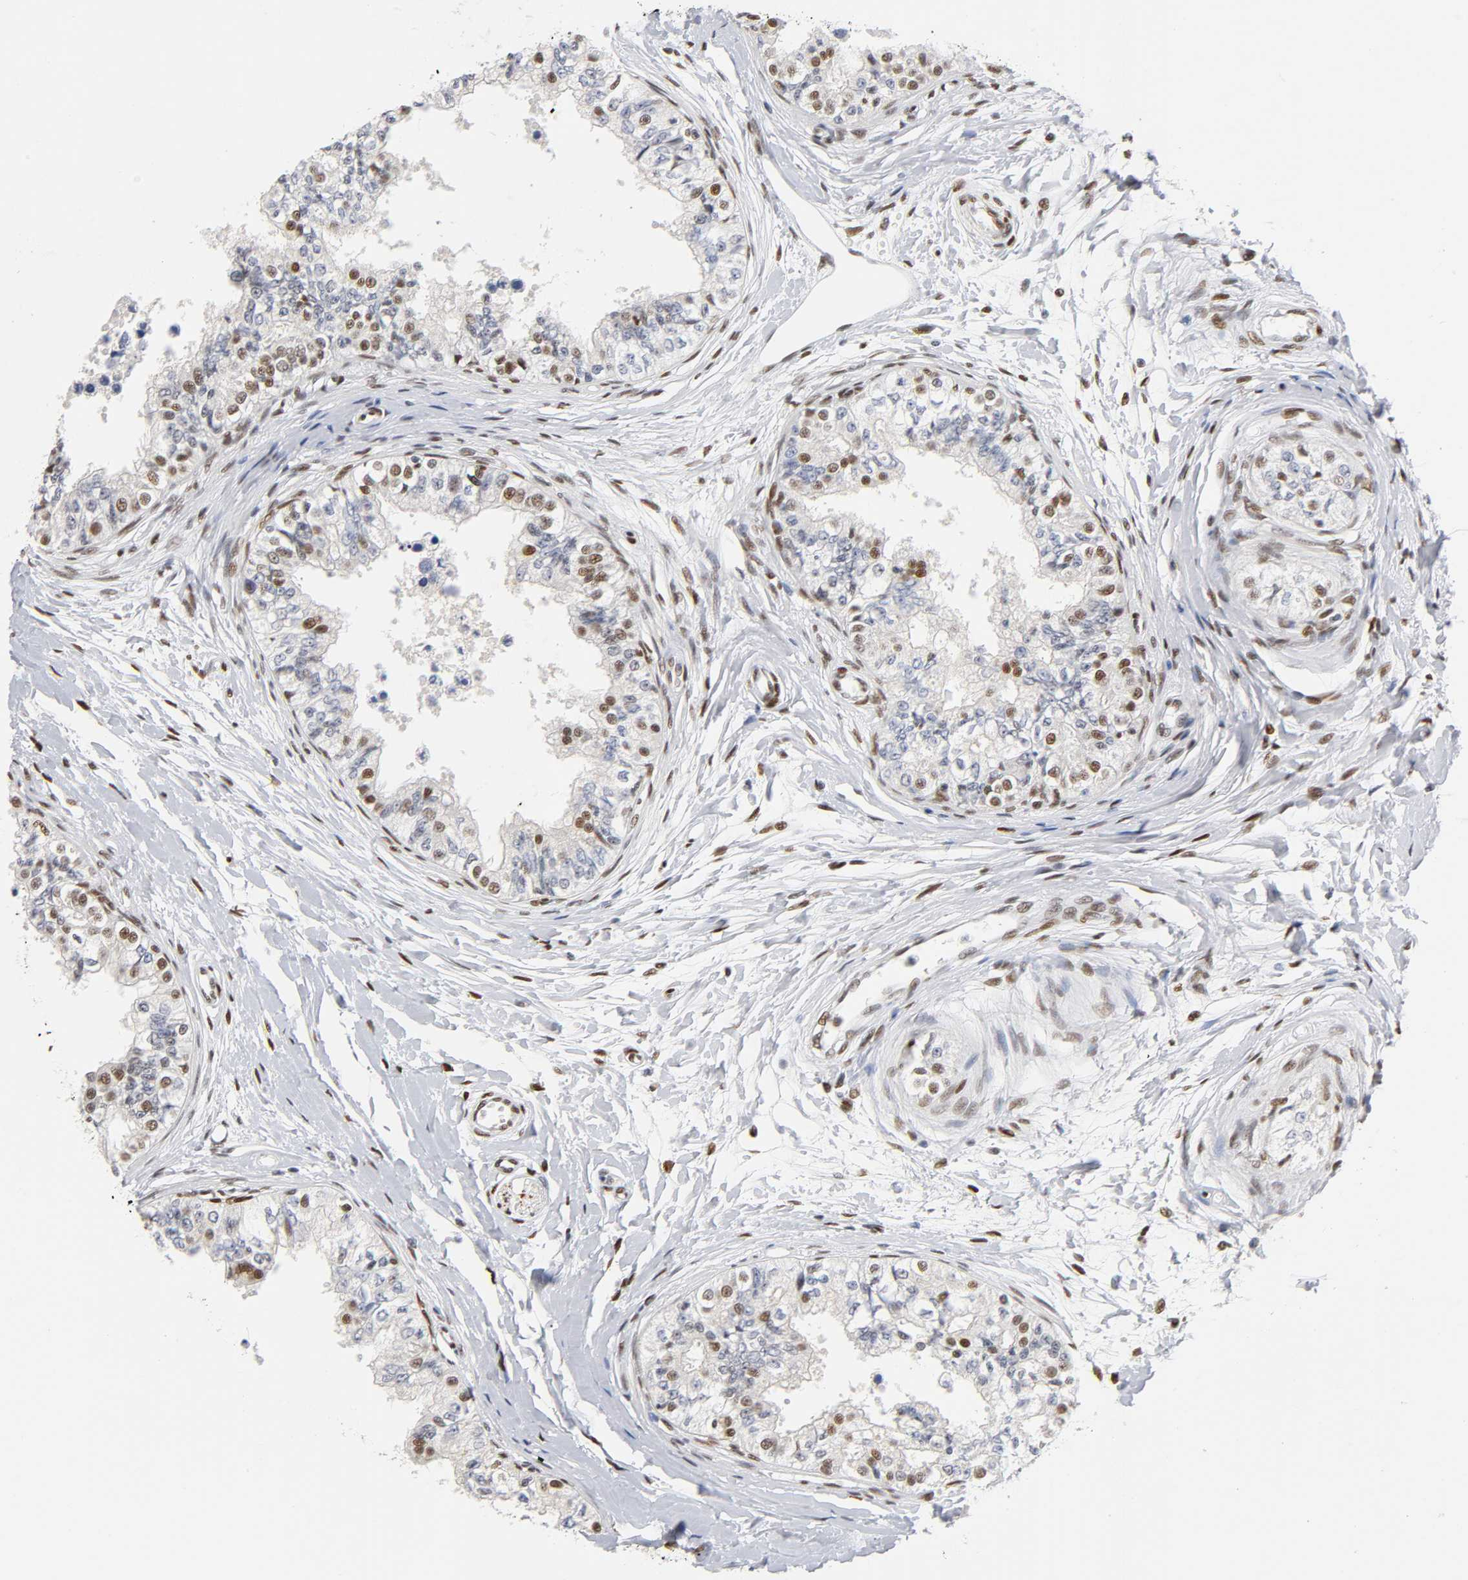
{"staining": {"intensity": "strong", "quantity": ">75%", "location": "nuclear"}, "tissue": "epididymis", "cell_type": "Glandular cells", "image_type": "normal", "snomed": [{"axis": "morphology", "description": "Normal tissue, NOS"}, {"axis": "morphology", "description": "Adenocarcinoma, metastatic, NOS"}, {"axis": "topography", "description": "Testis"}, {"axis": "topography", "description": "Epididymis"}], "caption": "Epididymis stained for a protein (brown) reveals strong nuclear positive staining in approximately >75% of glandular cells.", "gene": "NR3C1", "patient": {"sex": "male", "age": 26}}